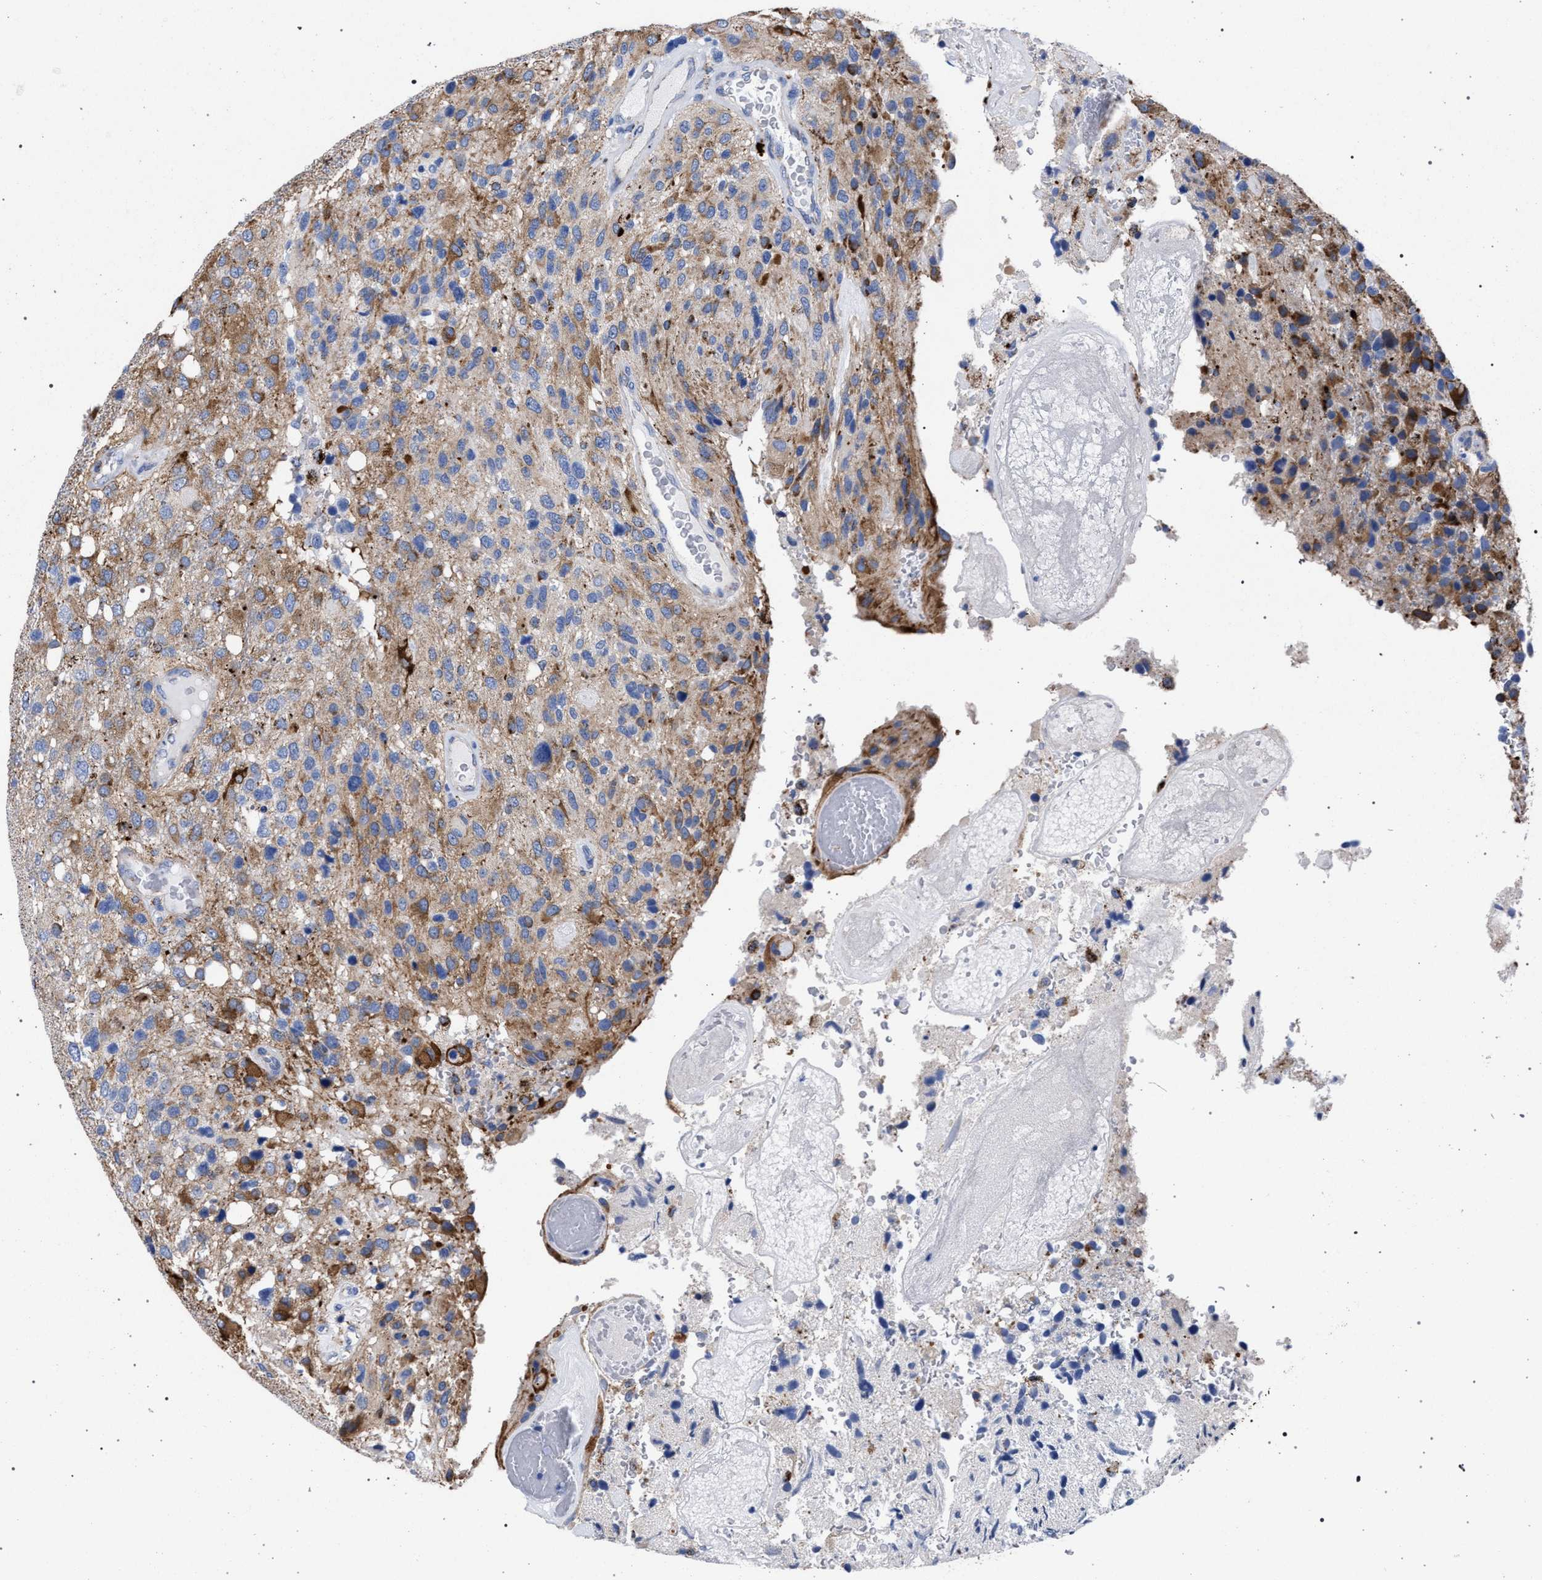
{"staining": {"intensity": "moderate", "quantity": ">75%", "location": "cytoplasmic/membranous"}, "tissue": "glioma", "cell_type": "Tumor cells", "image_type": "cancer", "snomed": [{"axis": "morphology", "description": "Glioma, malignant, High grade"}, {"axis": "topography", "description": "Brain"}], "caption": "Brown immunohistochemical staining in glioma exhibits moderate cytoplasmic/membranous expression in about >75% of tumor cells.", "gene": "ACADS", "patient": {"sex": "female", "age": 58}}